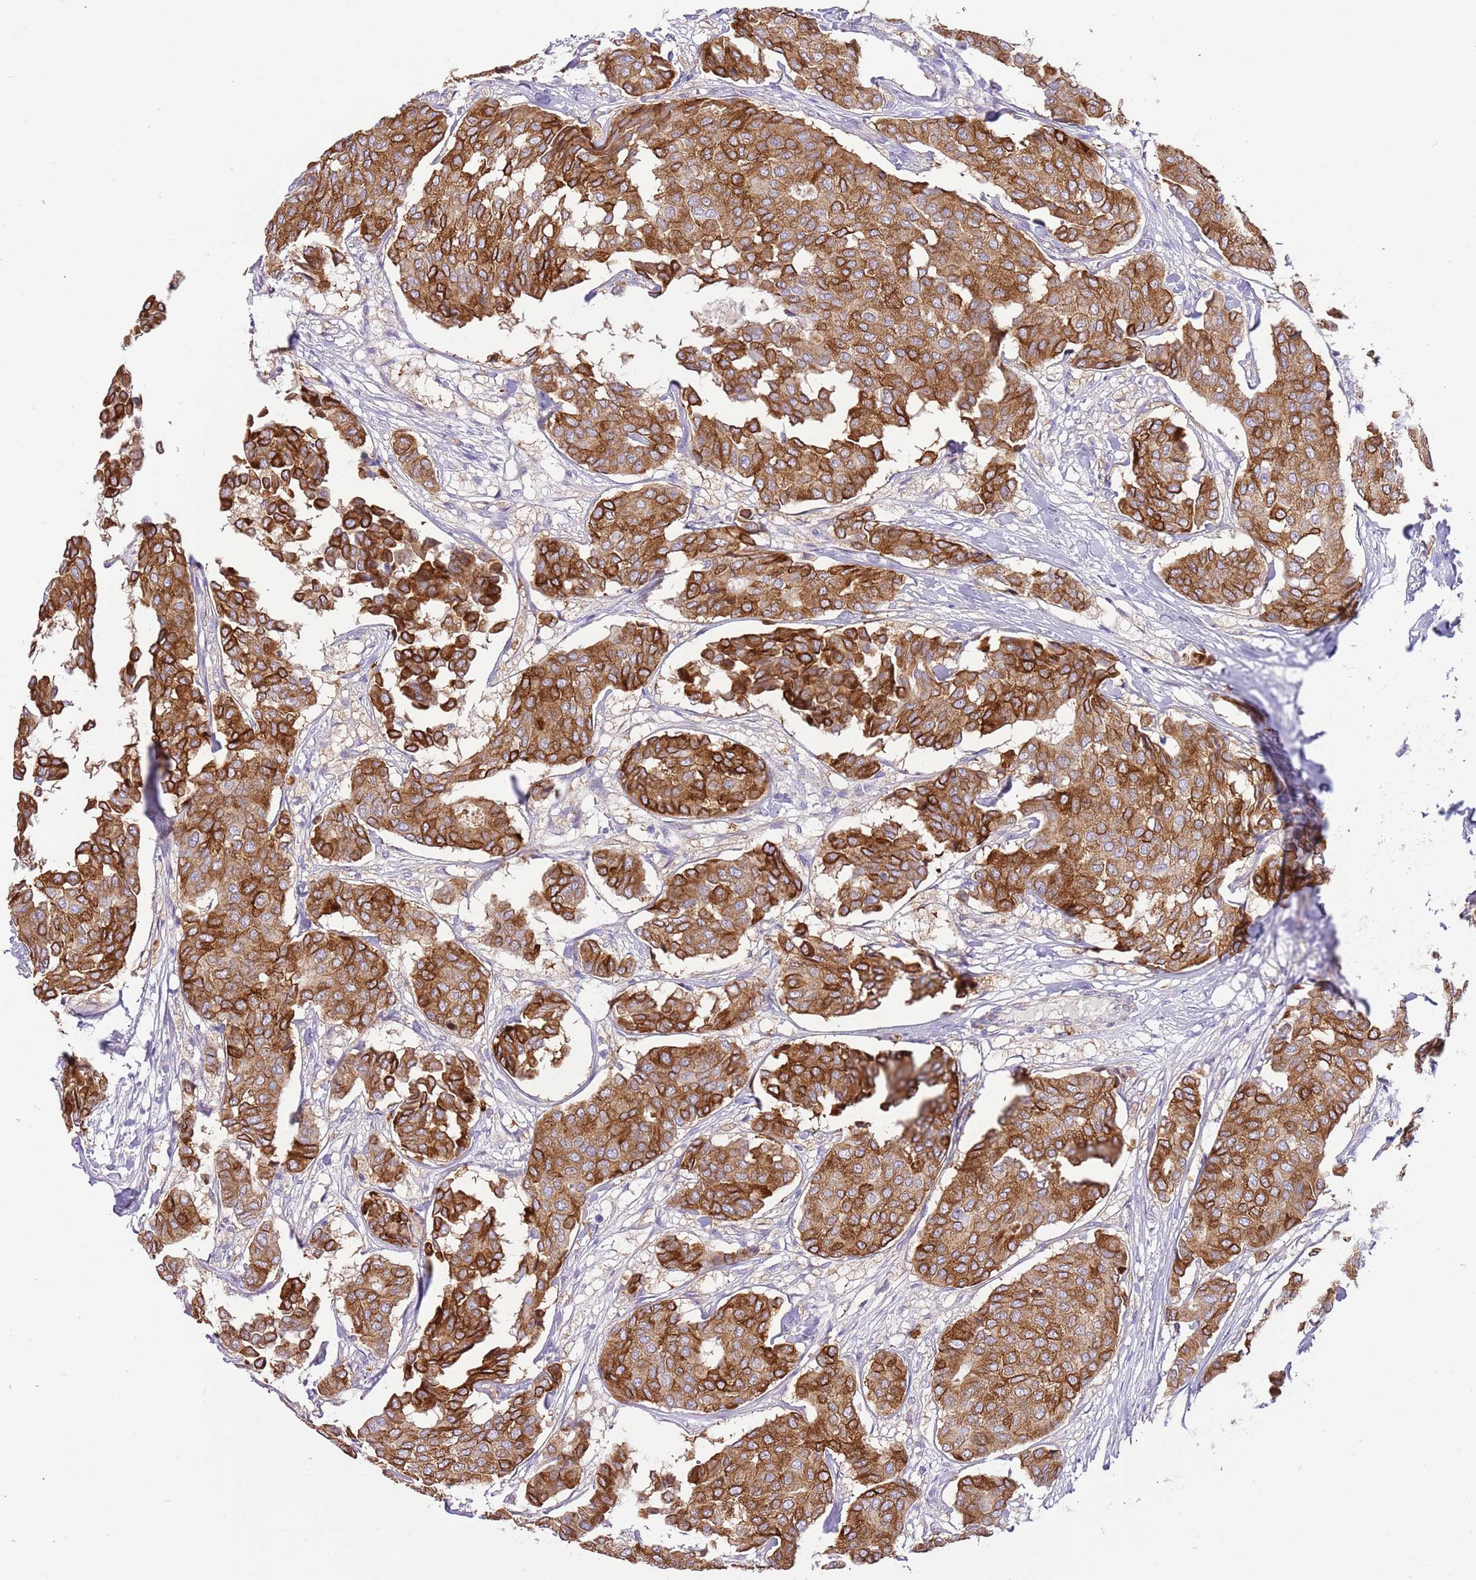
{"staining": {"intensity": "strong", "quantity": ">75%", "location": "cytoplasmic/membranous"}, "tissue": "breast cancer", "cell_type": "Tumor cells", "image_type": "cancer", "snomed": [{"axis": "morphology", "description": "Duct carcinoma"}, {"axis": "topography", "description": "Breast"}], "caption": "Breast invasive ductal carcinoma stained with immunohistochemistry exhibits strong cytoplasmic/membranous expression in approximately >75% of tumor cells. (brown staining indicates protein expression, while blue staining denotes nuclei).", "gene": "RFK", "patient": {"sex": "female", "age": 75}}